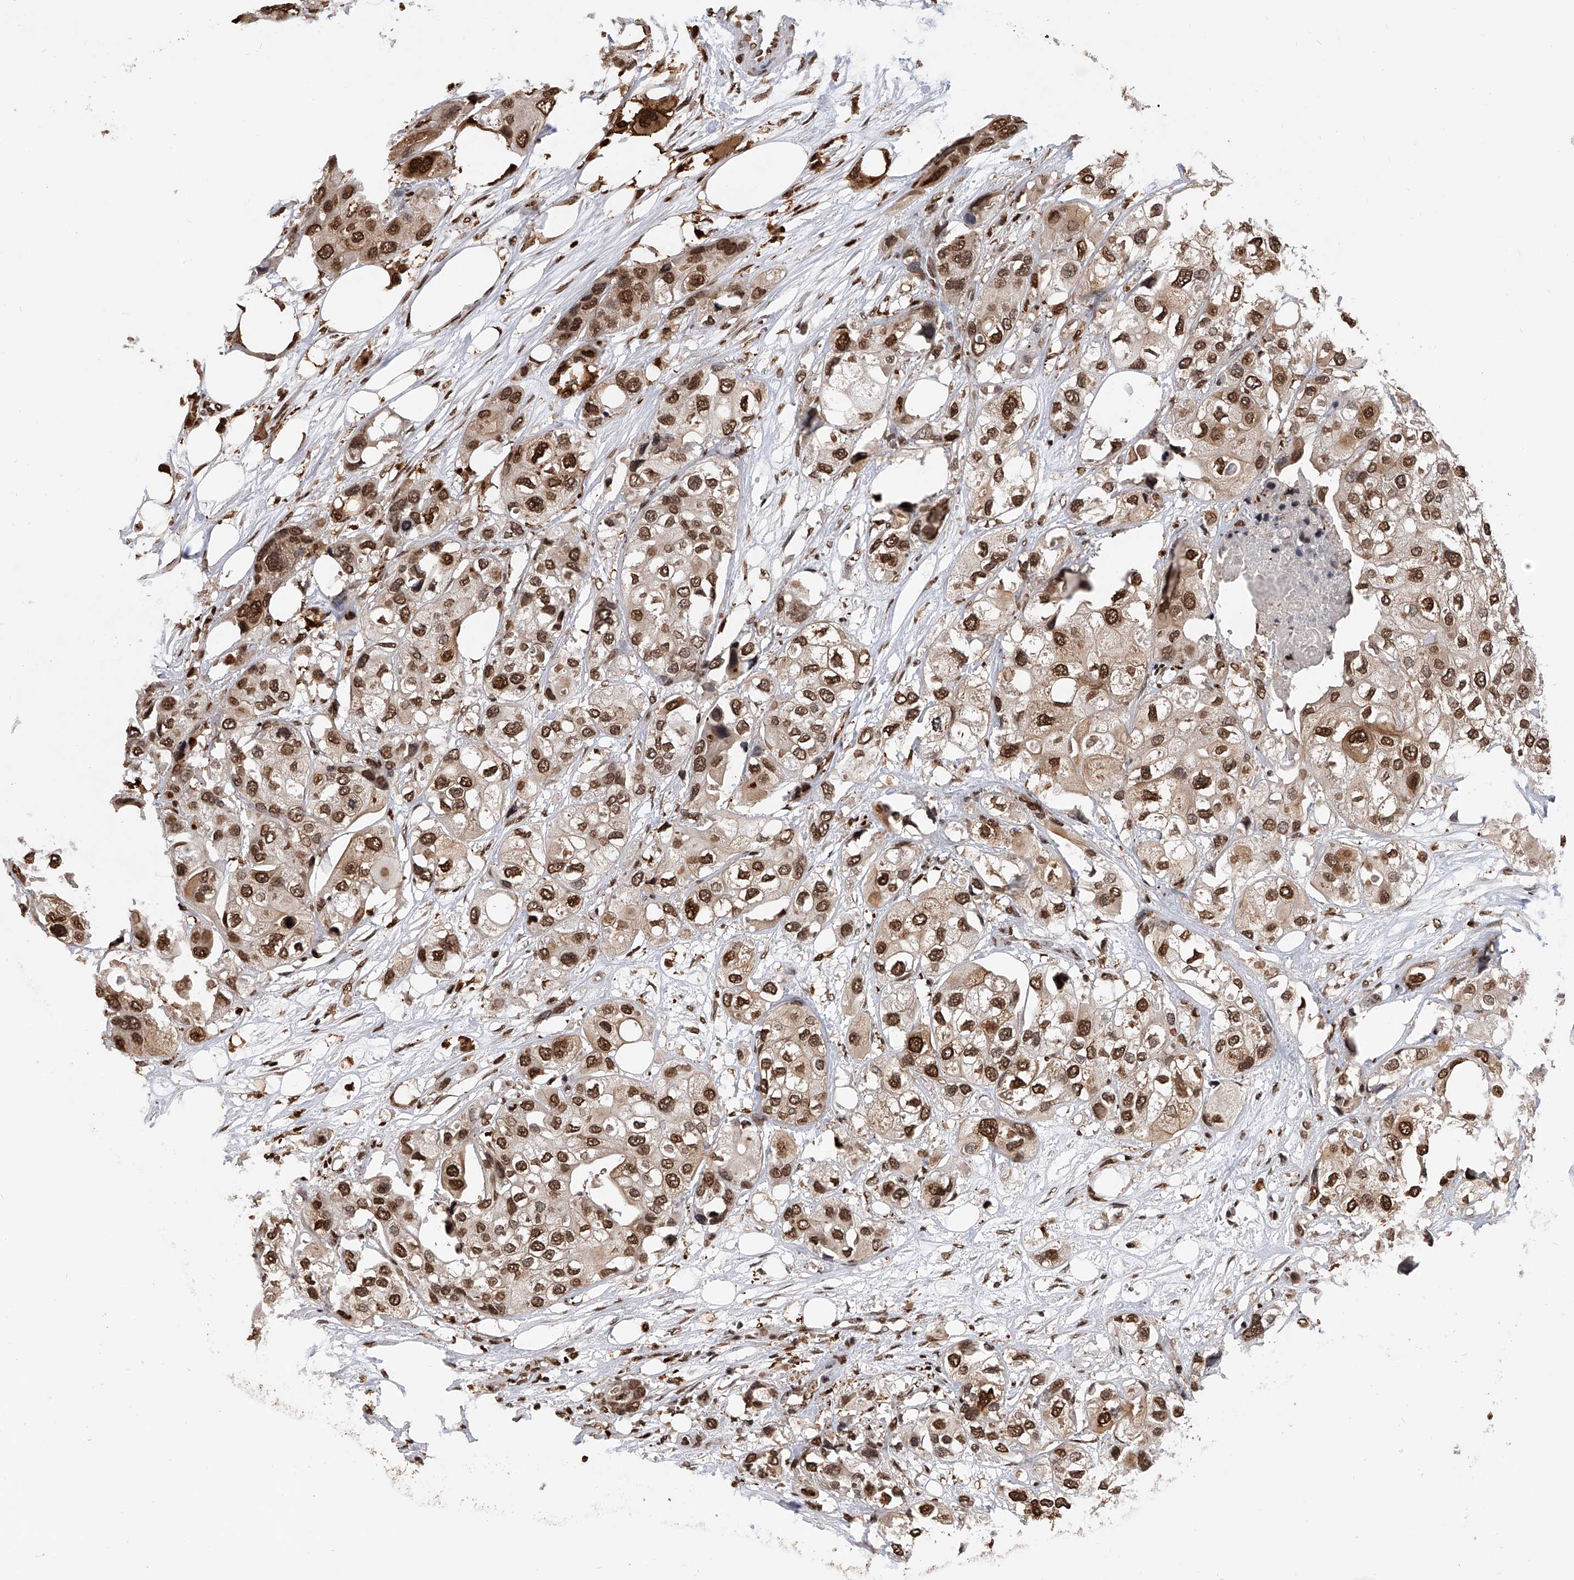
{"staining": {"intensity": "strong", "quantity": ">75%", "location": "cytoplasmic/membranous,nuclear"}, "tissue": "urothelial cancer", "cell_type": "Tumor cells", "image_type": "cancer", "snomed": [{"axis": "morphology", "description": "Urothelial carcinoma, High grade"}, {"axis": "topography", "description": "Urinary bladder"}], "caption": "Strong cytoplasmic/membranous and nuclear expression for a protein is appreciated in about >75% of tumor cells of high-grade urothelial carcinoma using IHC.", "gene": "CFAP410", "patient": {"sex": "male", "age": 64}}